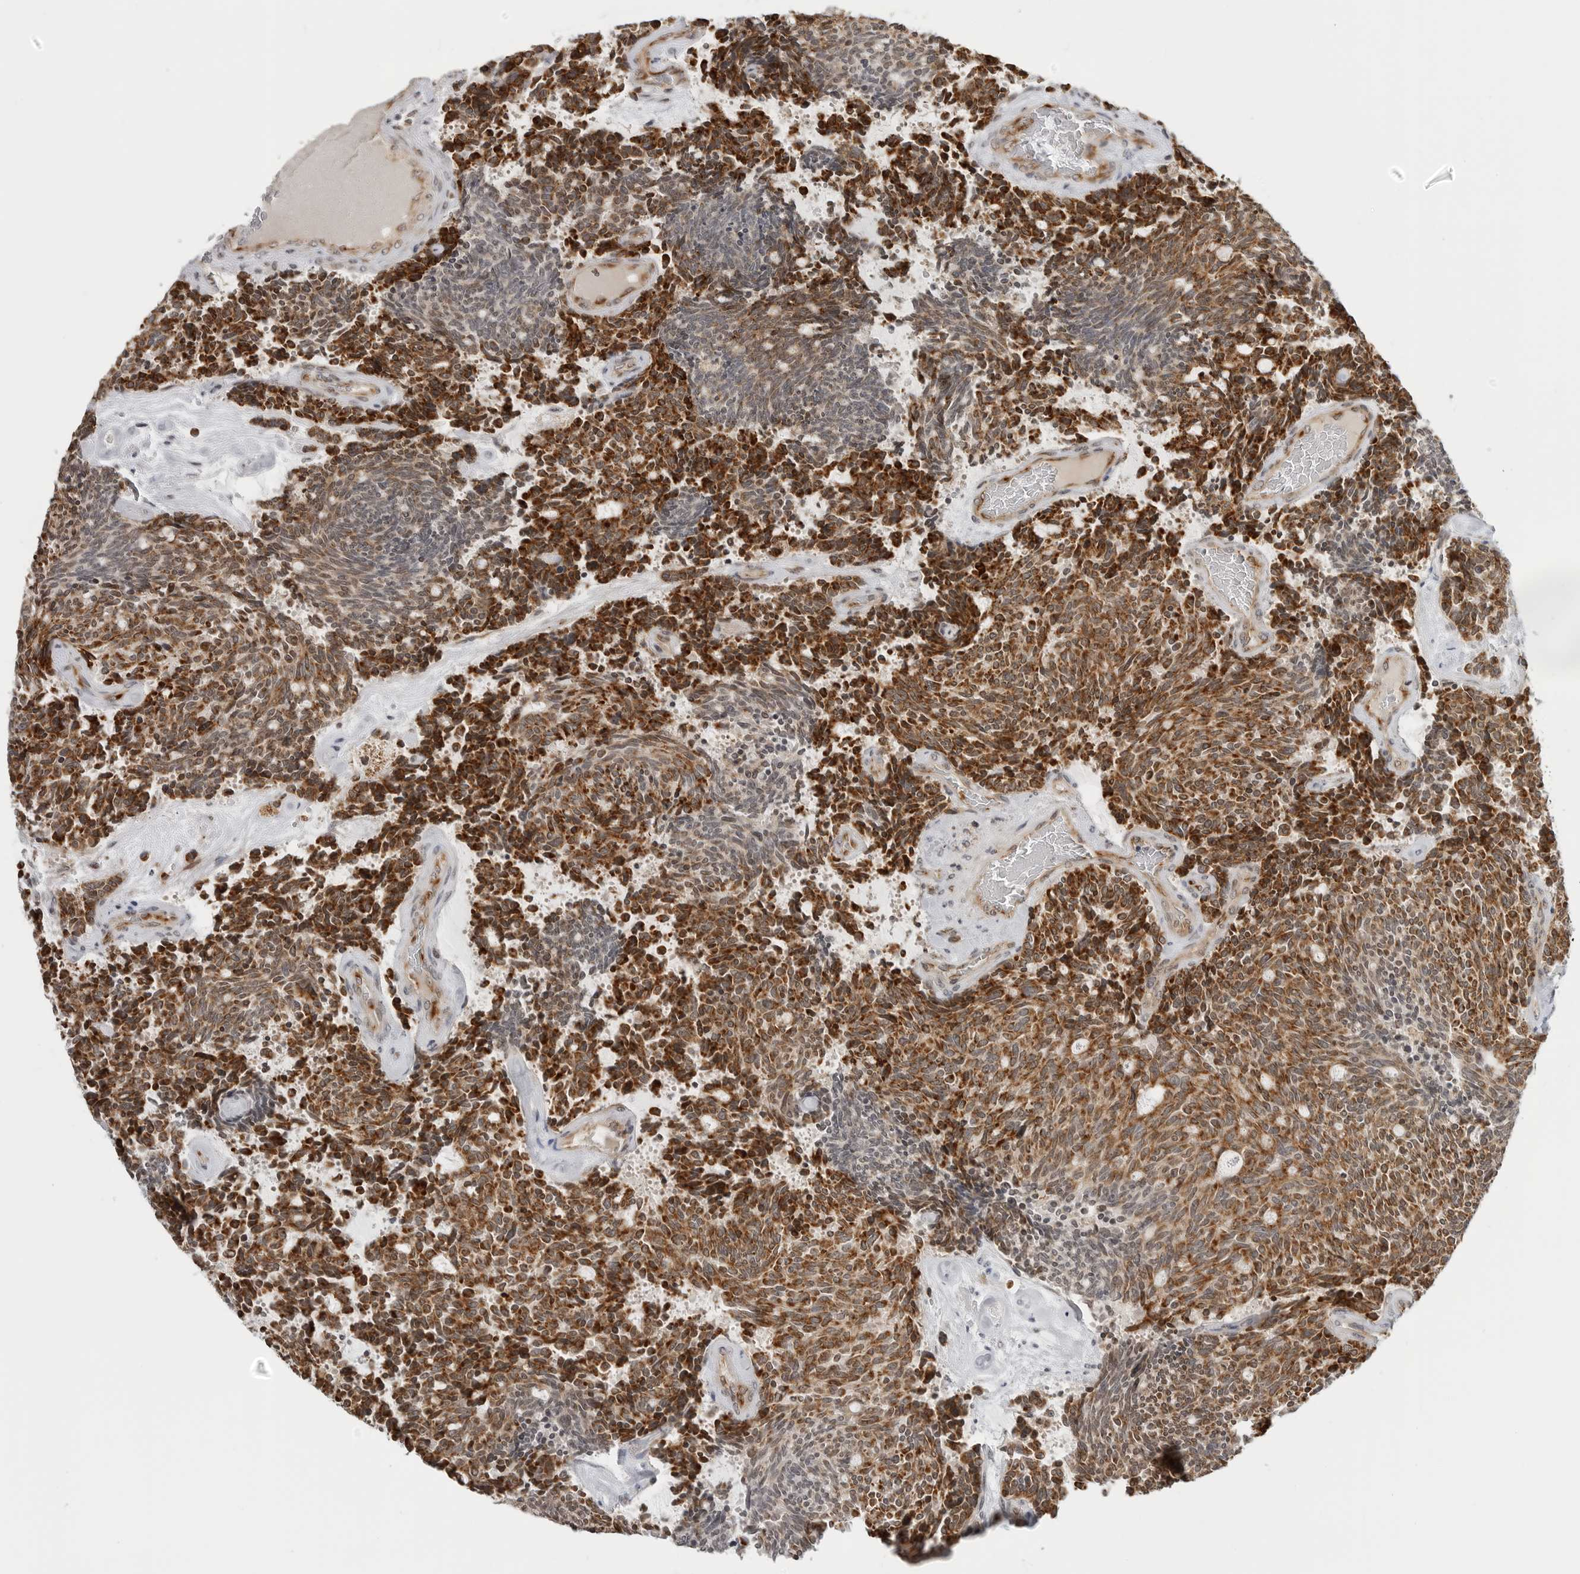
{"staining": {"intensity": "strong", "quantity": ">75%", "location": "cytoplasmic/membranous"}, "tissue": "carcinoid", "cell_type": "Tumor cells", "image_type": "cancer", "snomed": [{"axis": "morphology", "description": "Carcinoid, malignant, NOS"}, {"axis": "topography", "description": "Pancreas"}], "caption": "A photomicrograph showing strong cytoplasmic/membranous positivity in about >75% of tumor cells in carcinoid (malignant), as visualized by brown immunohistochemical staining.", "gene": "PEX2", "patient": {"sex": "female", "age": 54}}